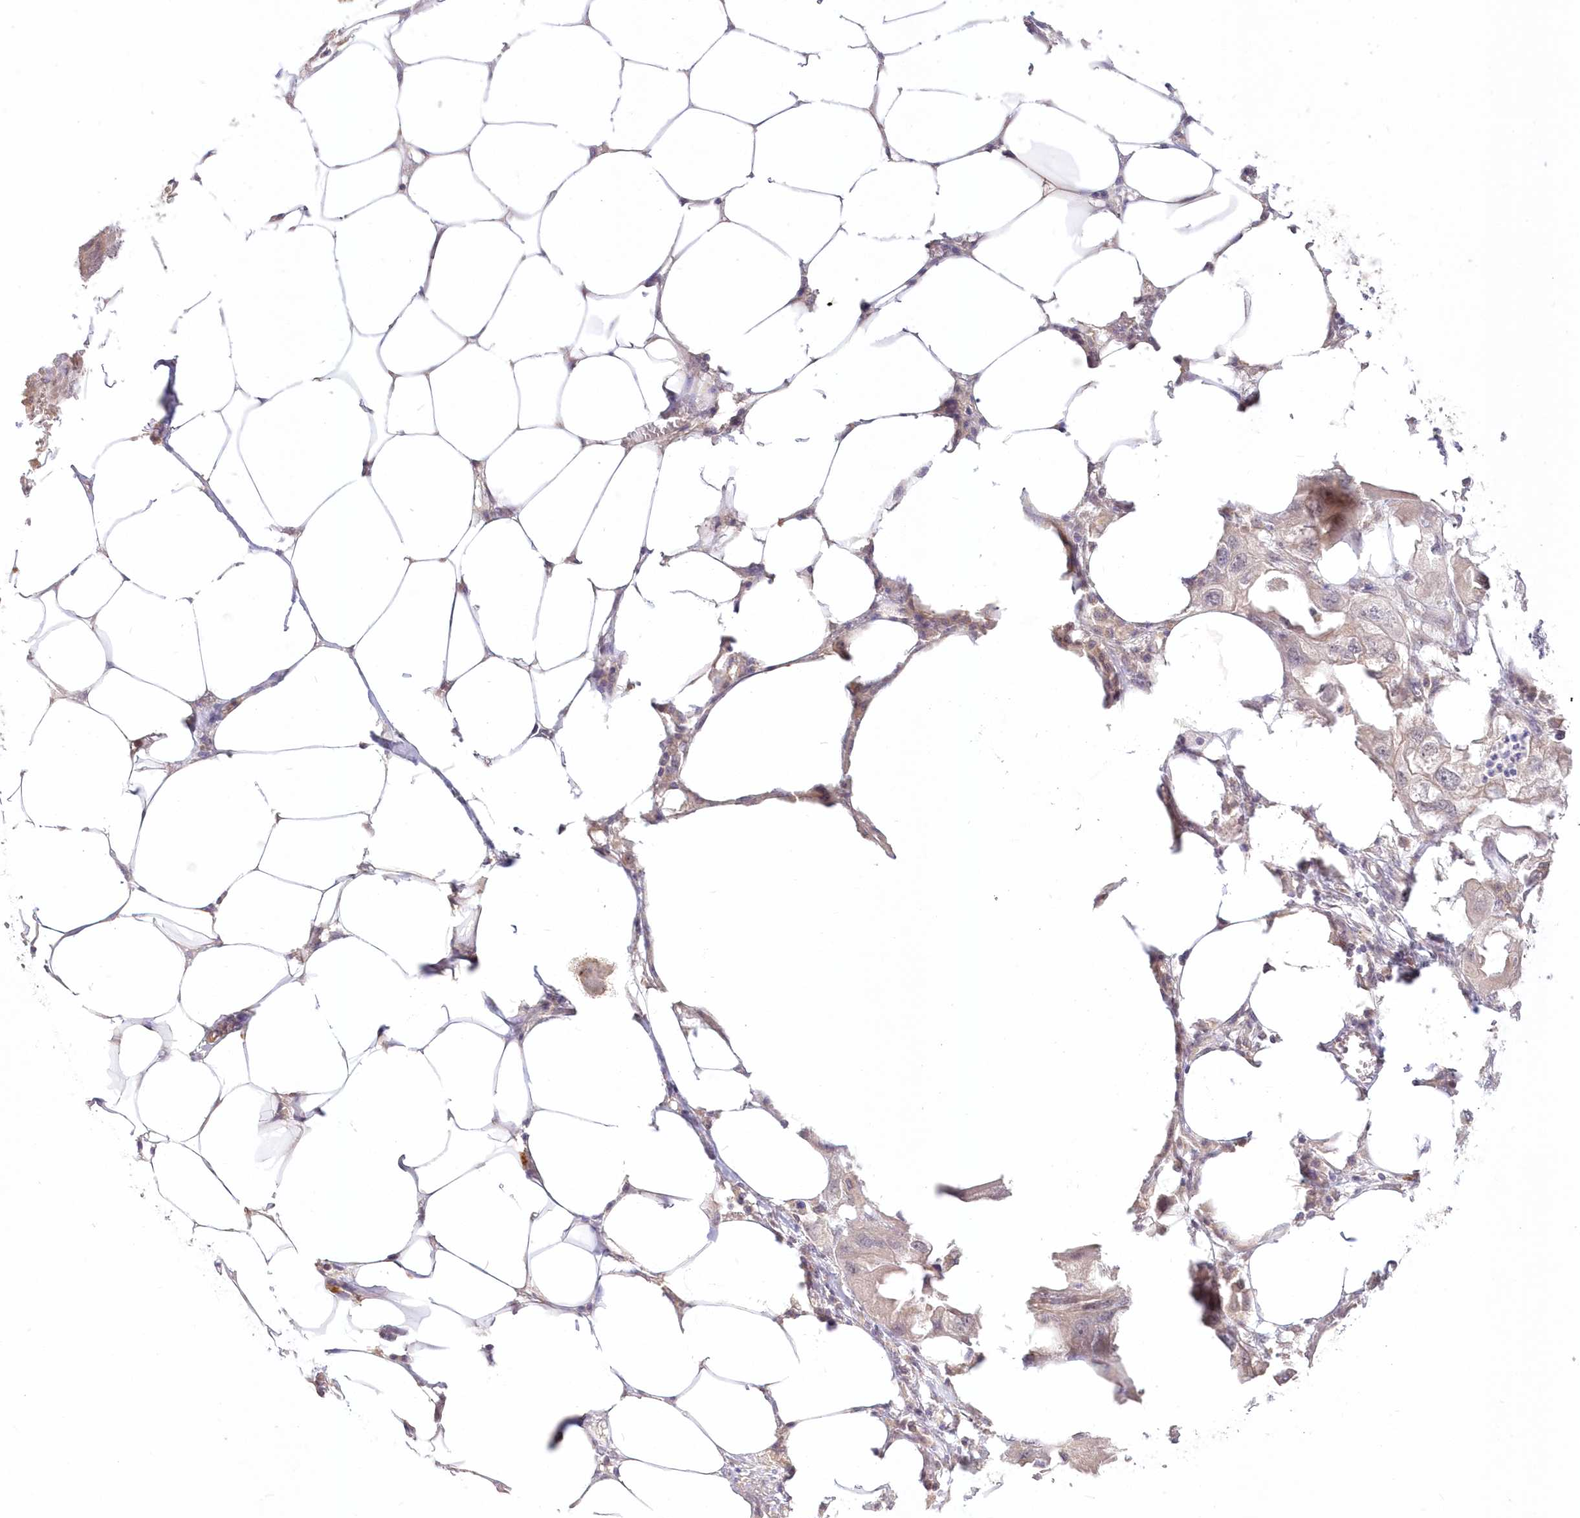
{"staining": {"intensity": "negative", "quantity": "none", "location": "none"}, "tissue": "endometrial cancer", "cell_type": "Tumor cells", "image_type": "cancer", "snomed": [{"axis": "morphology", "description": "Adenocarcinoma, NOS"}, {"axis": "morphology", "description": "Adenocarcinoma, metastatic, NOS"}, {"axis": "topography", "description": "Adipose tissue"}, {"axis": "topography", "description": "Endometrium"}], "caption": "This photomicrograph is of endometrial cancer (adenocarcinoma) stained with IHC to label a protein in brown with the nuclei are counter-stained blue. There is no positivity in tumor cells. Brightfield microscopy of immunohistochemistry (IHC) stained with DAB (brown) and hematoxylin (blue), captured at high magnification.", "gene": "MTMR3", "patient": {"sex": "female", "age": 67}}